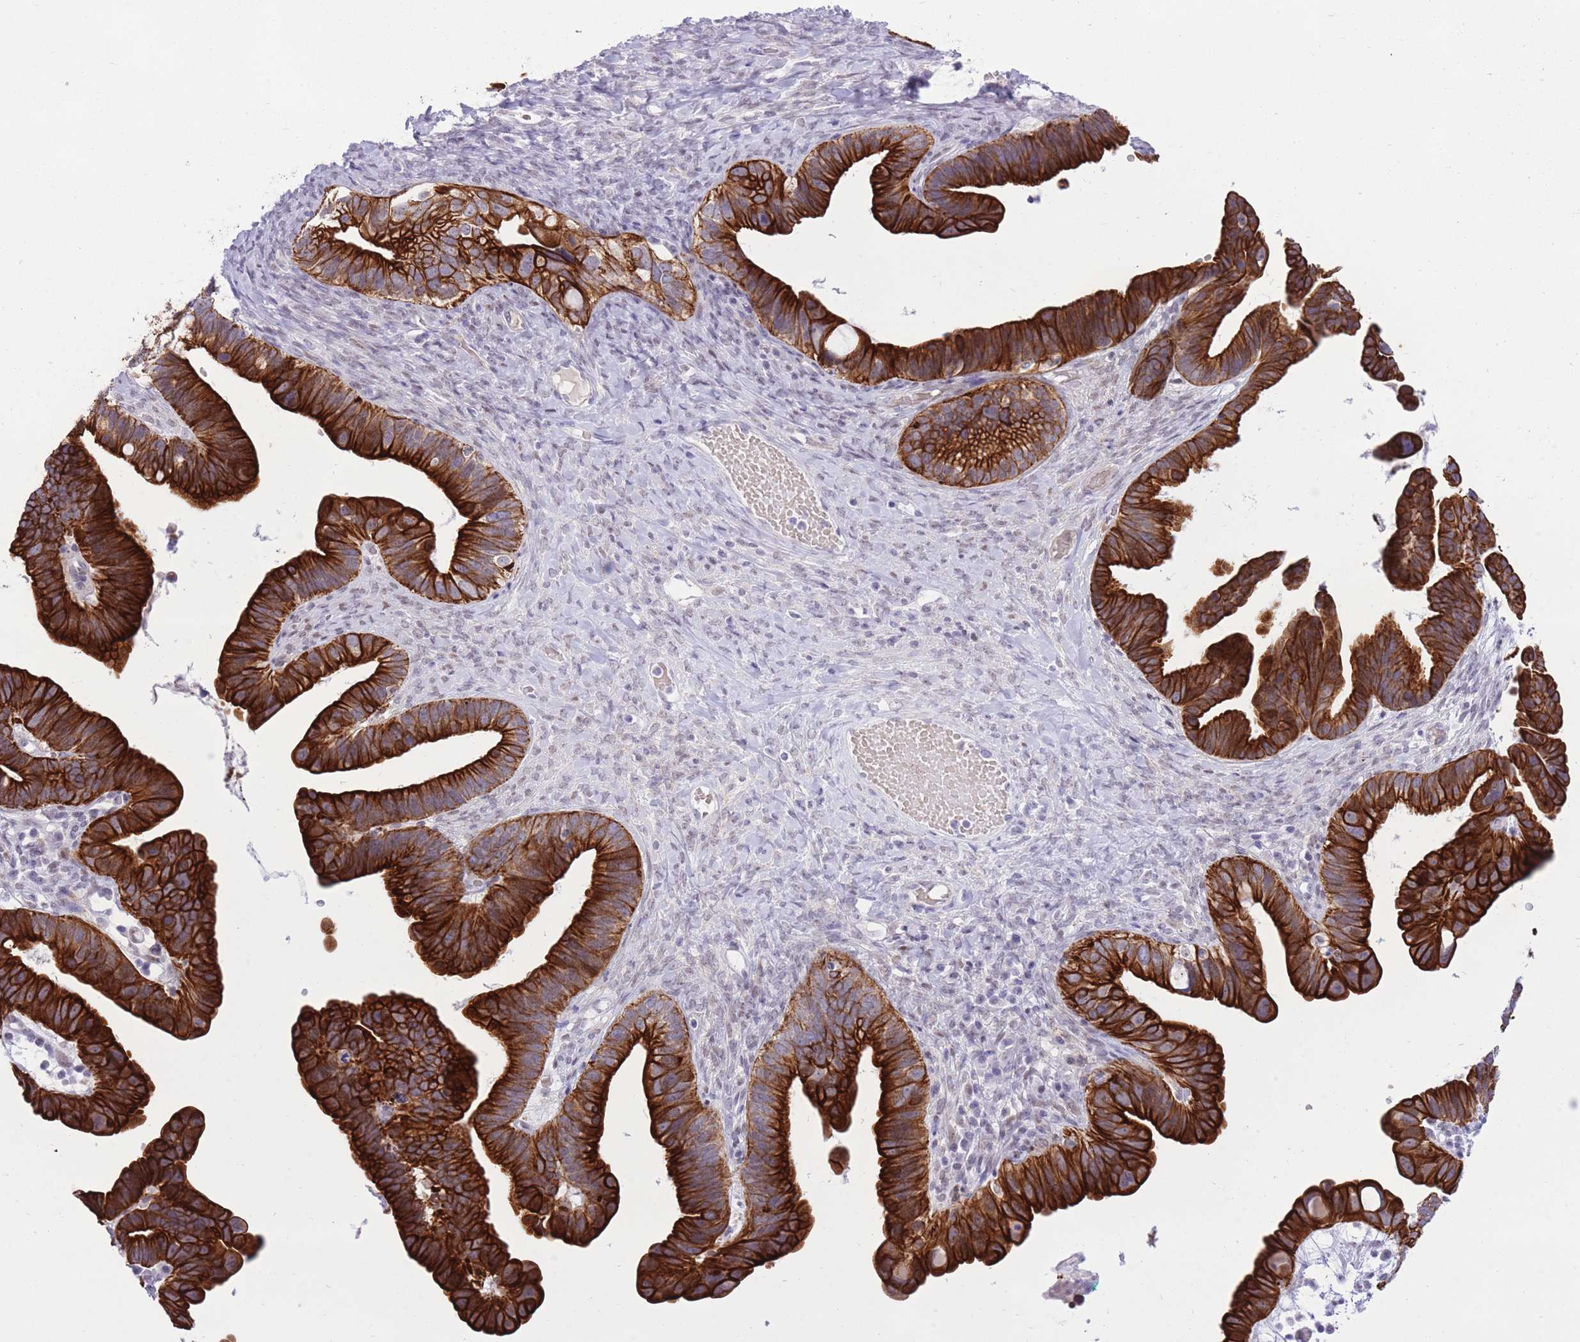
{"staining": {"intensity": "strong", "quantity": ">75%", "location": "cytoplasmic/membranous"}, "tissue": "ovarian cancer", "cell_type": "Tumor cells", "image_type": "cancer", "snomed": [{"axis": "morphology", "description": "Cystadenocarcinoma, serous, NOS"}, {"axis": "topography", "description": "Ovary"}], "caption": "Immunohistochemistry (DAB) staining of ovarian cancer (serous cystadenocarcinoma) exhibits strong cytoplasmic/membranous protein positivity in approximately >75% of tumor cells. The staining was performed using DAB to visualize the protein expression in brown, while the nuclei were stained in blue with hematoxylin (Magnification: 20x).", "gene": "MEIS3", "patient": {"sex": "female", "age": 56}}